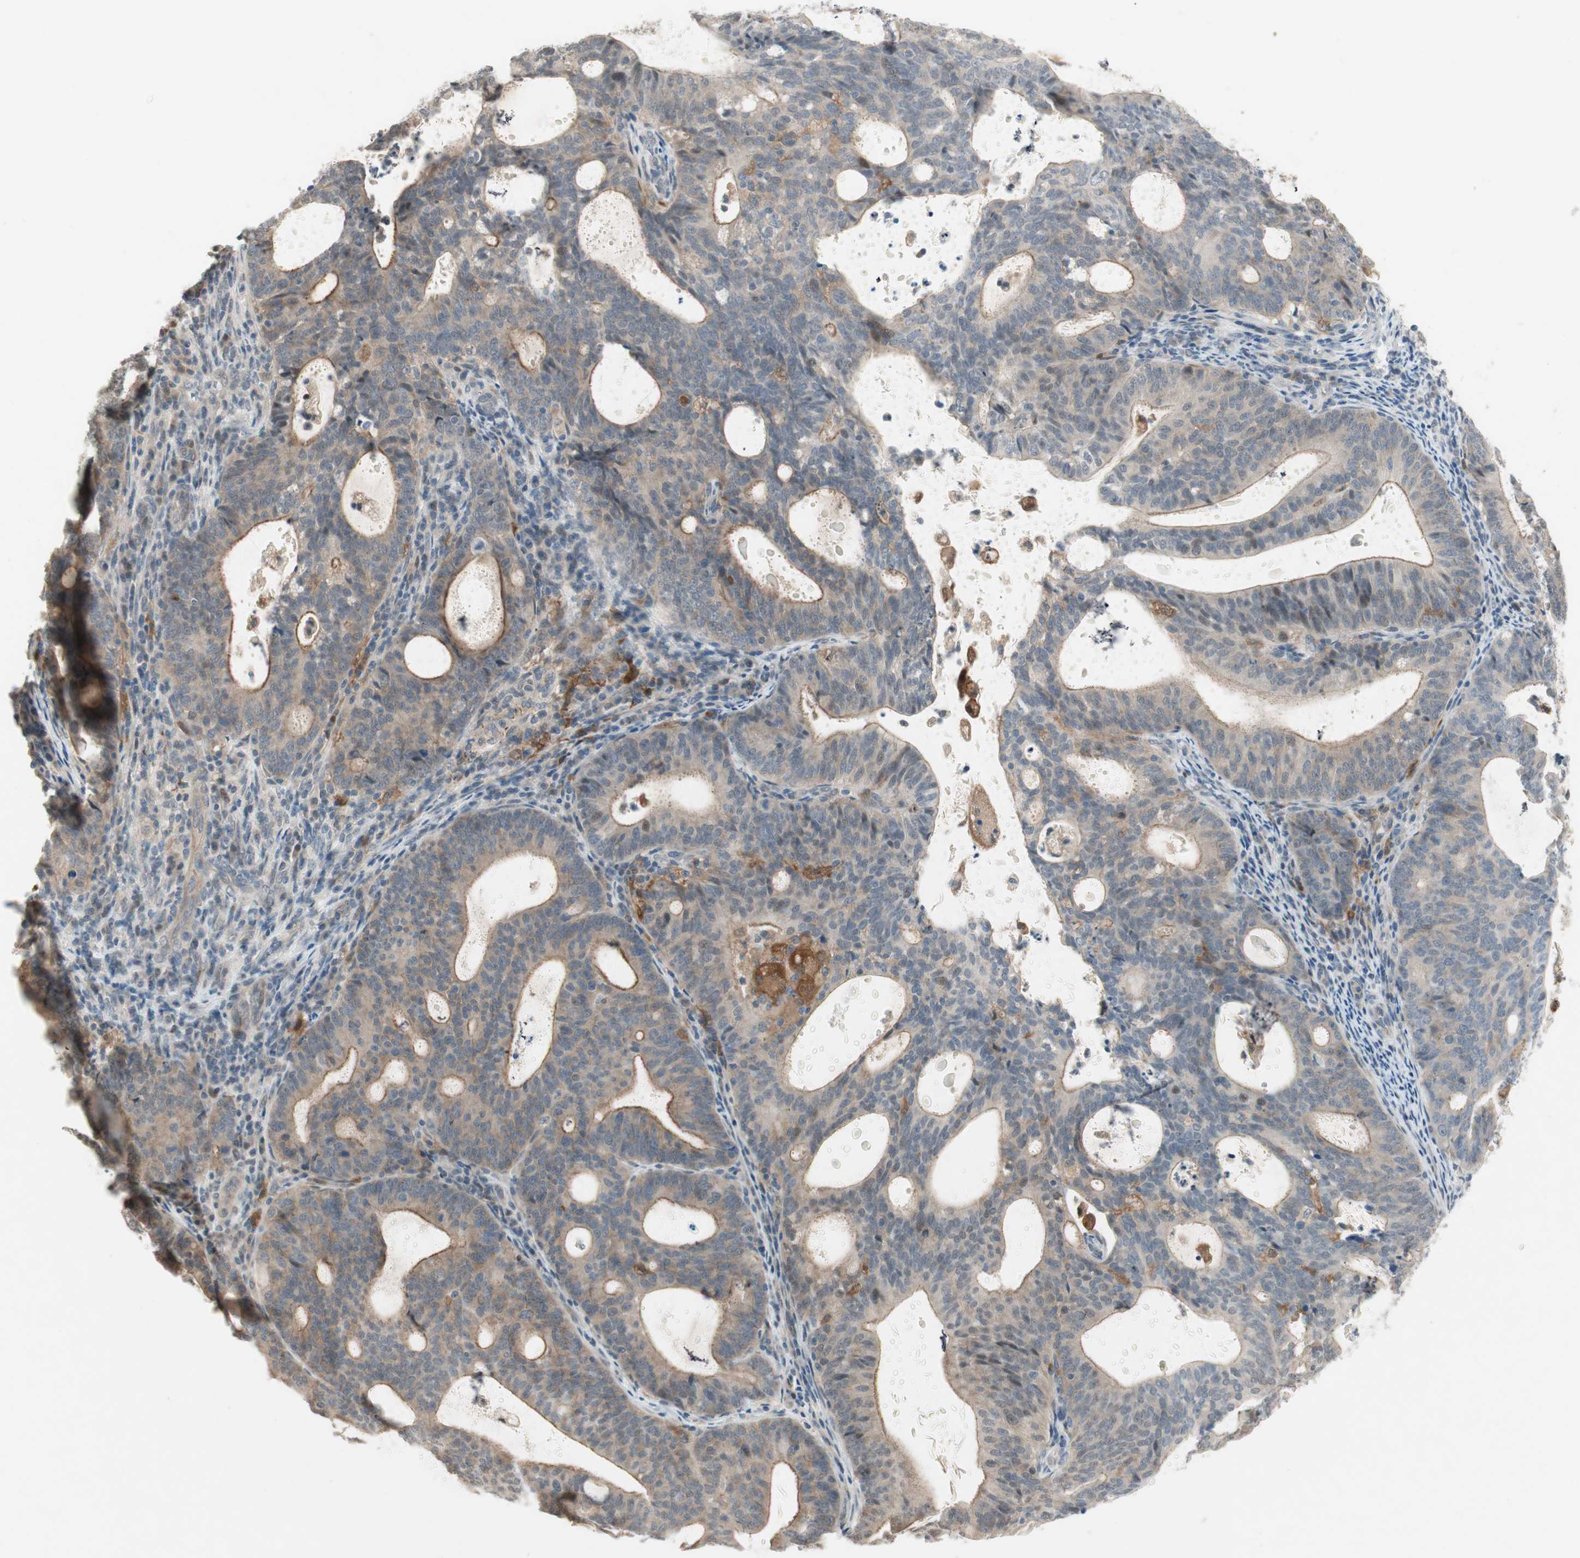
{"staining": {"intensity": "moderate", "quantity": "<25%", "location": "cytoplasmic/membranous"}, "tissue": "endometrial cancer", "cell_type": "Tumor cells", "image_type": "cancer", "snomed": [{"axis": "morphology", "description": "Adenocarcinoma, NOS"}, {"axis": "topography", "description": "Uterus"}], "caption": "About <25% of tumor cells in human endometrial cancer (adenocarcinoma) reveal moderate cytoplasmic/membranous protein staining as visualized by brown immunohistochemical staining.", "gene": "RTL6", "patient": {"sex": "female", "age": 83}}